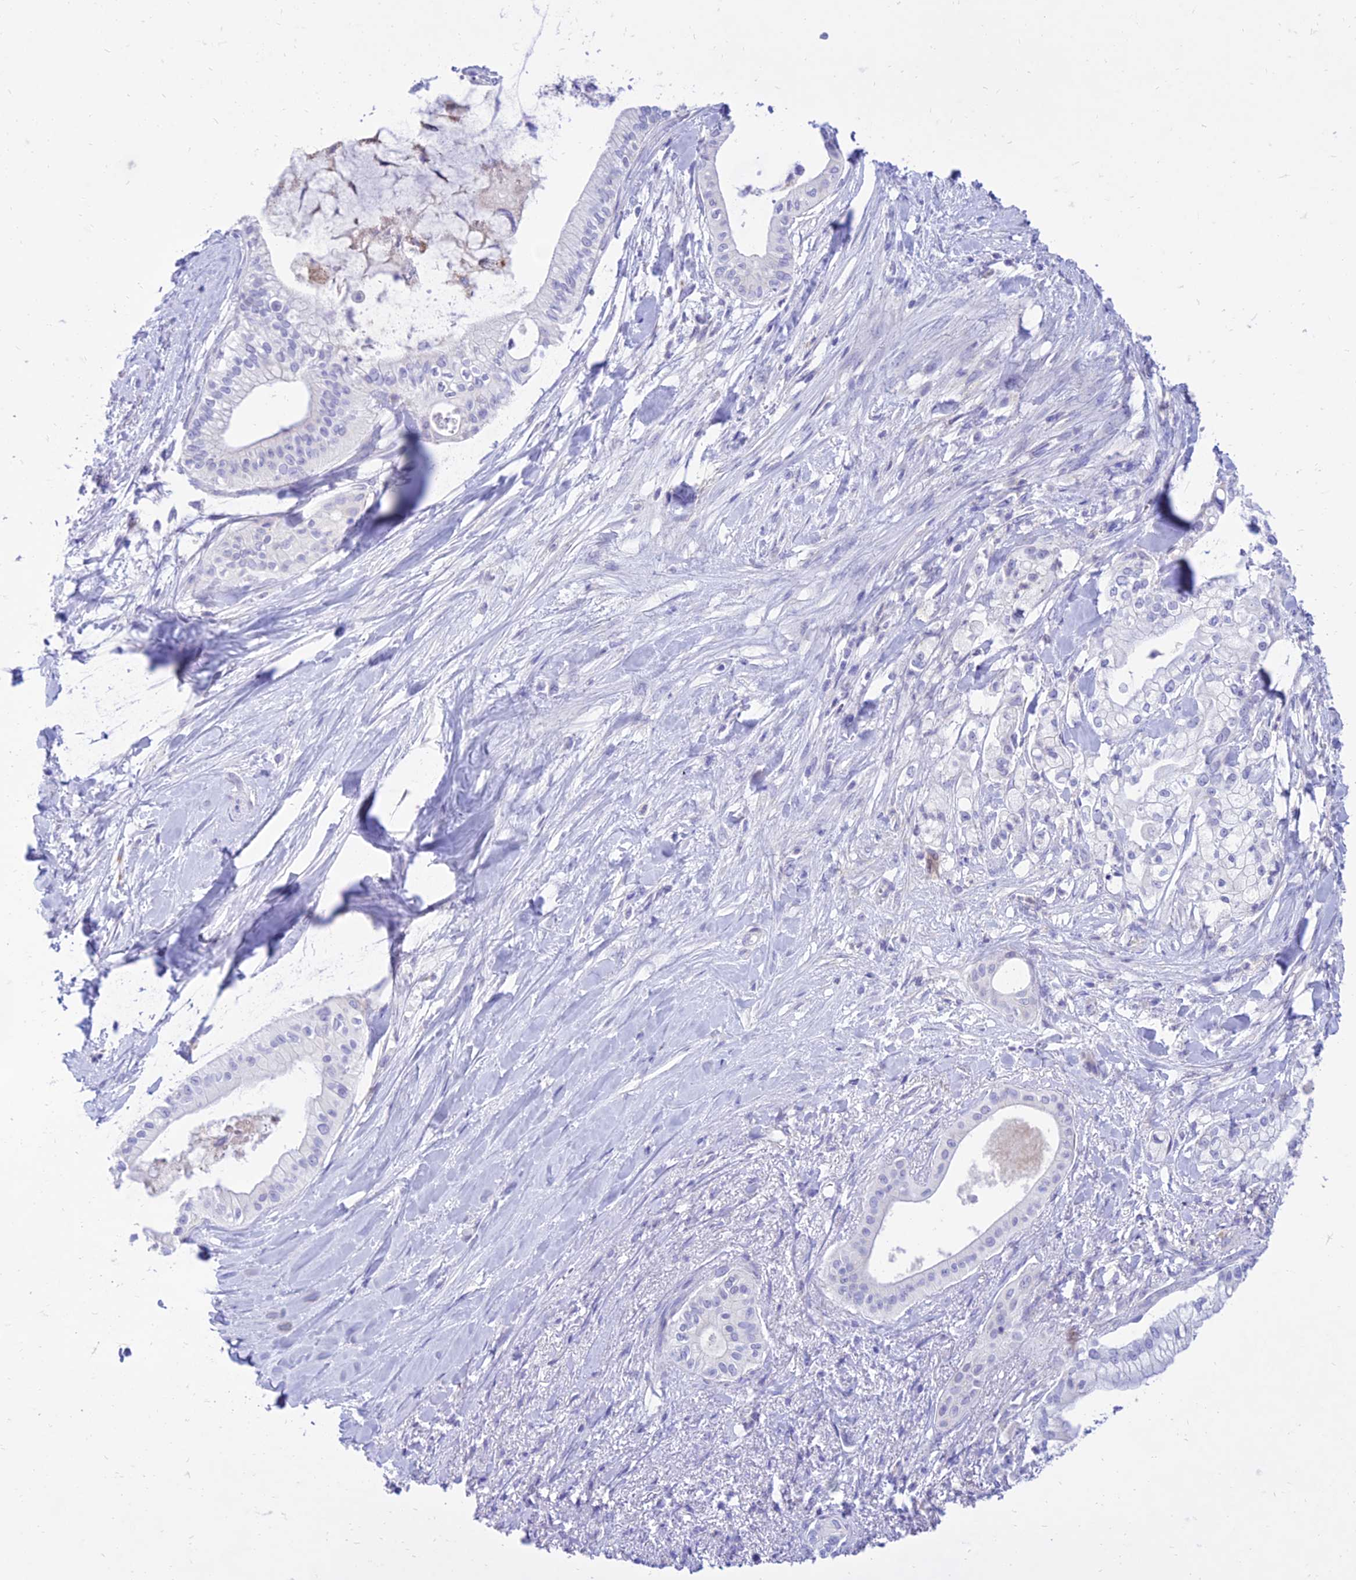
{"staining": {"intensity": "negative", "quantity": "none", "location": "none"}, "tissue": "pancreatic cancer", "cell_type": "Tumor cells", "image_type": "cancer", "snomed": [{"axis": "morphology", "description": "Adenocarcinoma, NOS"}, {"axis": "topography", "description": "Pancreas"}], "caption": "Adenocarcinoma (pancreatic) was stained to show a protein in brown. There is no significant staining in tumor cells.", "gene": "PKN3", "patient": {"sex": "male", "age": 78}}